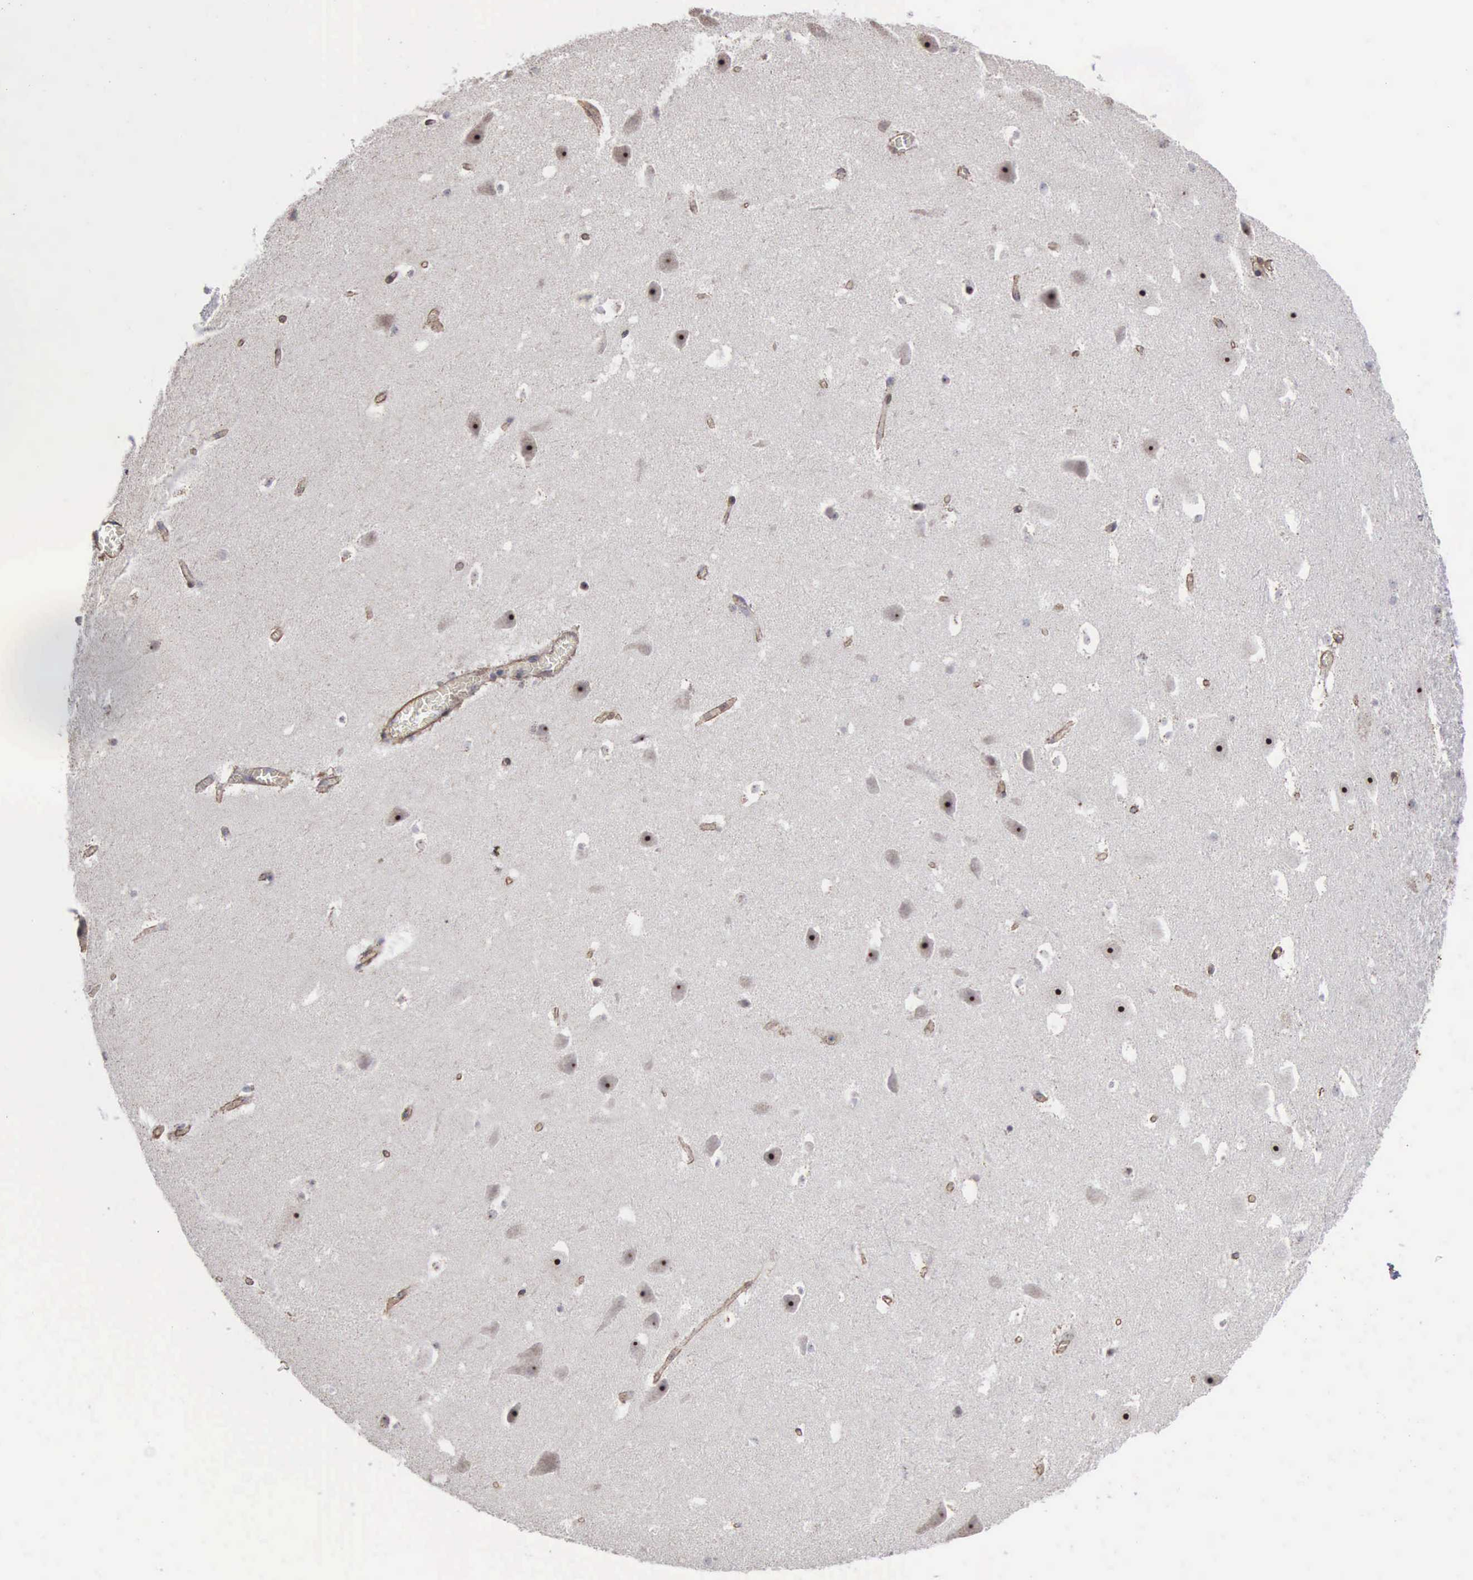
{"staining": {"intensity": "negative", "quantity": "none", "location": "none"}, "tissue": "hippocampus", "cell_type": "Glial cells", "image_type": "normal", "snomed": [{"axis": "morphology", "description": "Normal tissue, NOS"}, {"axis": "topography", "description": "Hippocampus"}], "caption": "Immunohistochemistry (IHC) of unremarkable hippocampus shows no expression in glial cells. Nuclei are stained in blue.", "gene": "NGDN", "patient": {"sex": "male", "age": 45}}